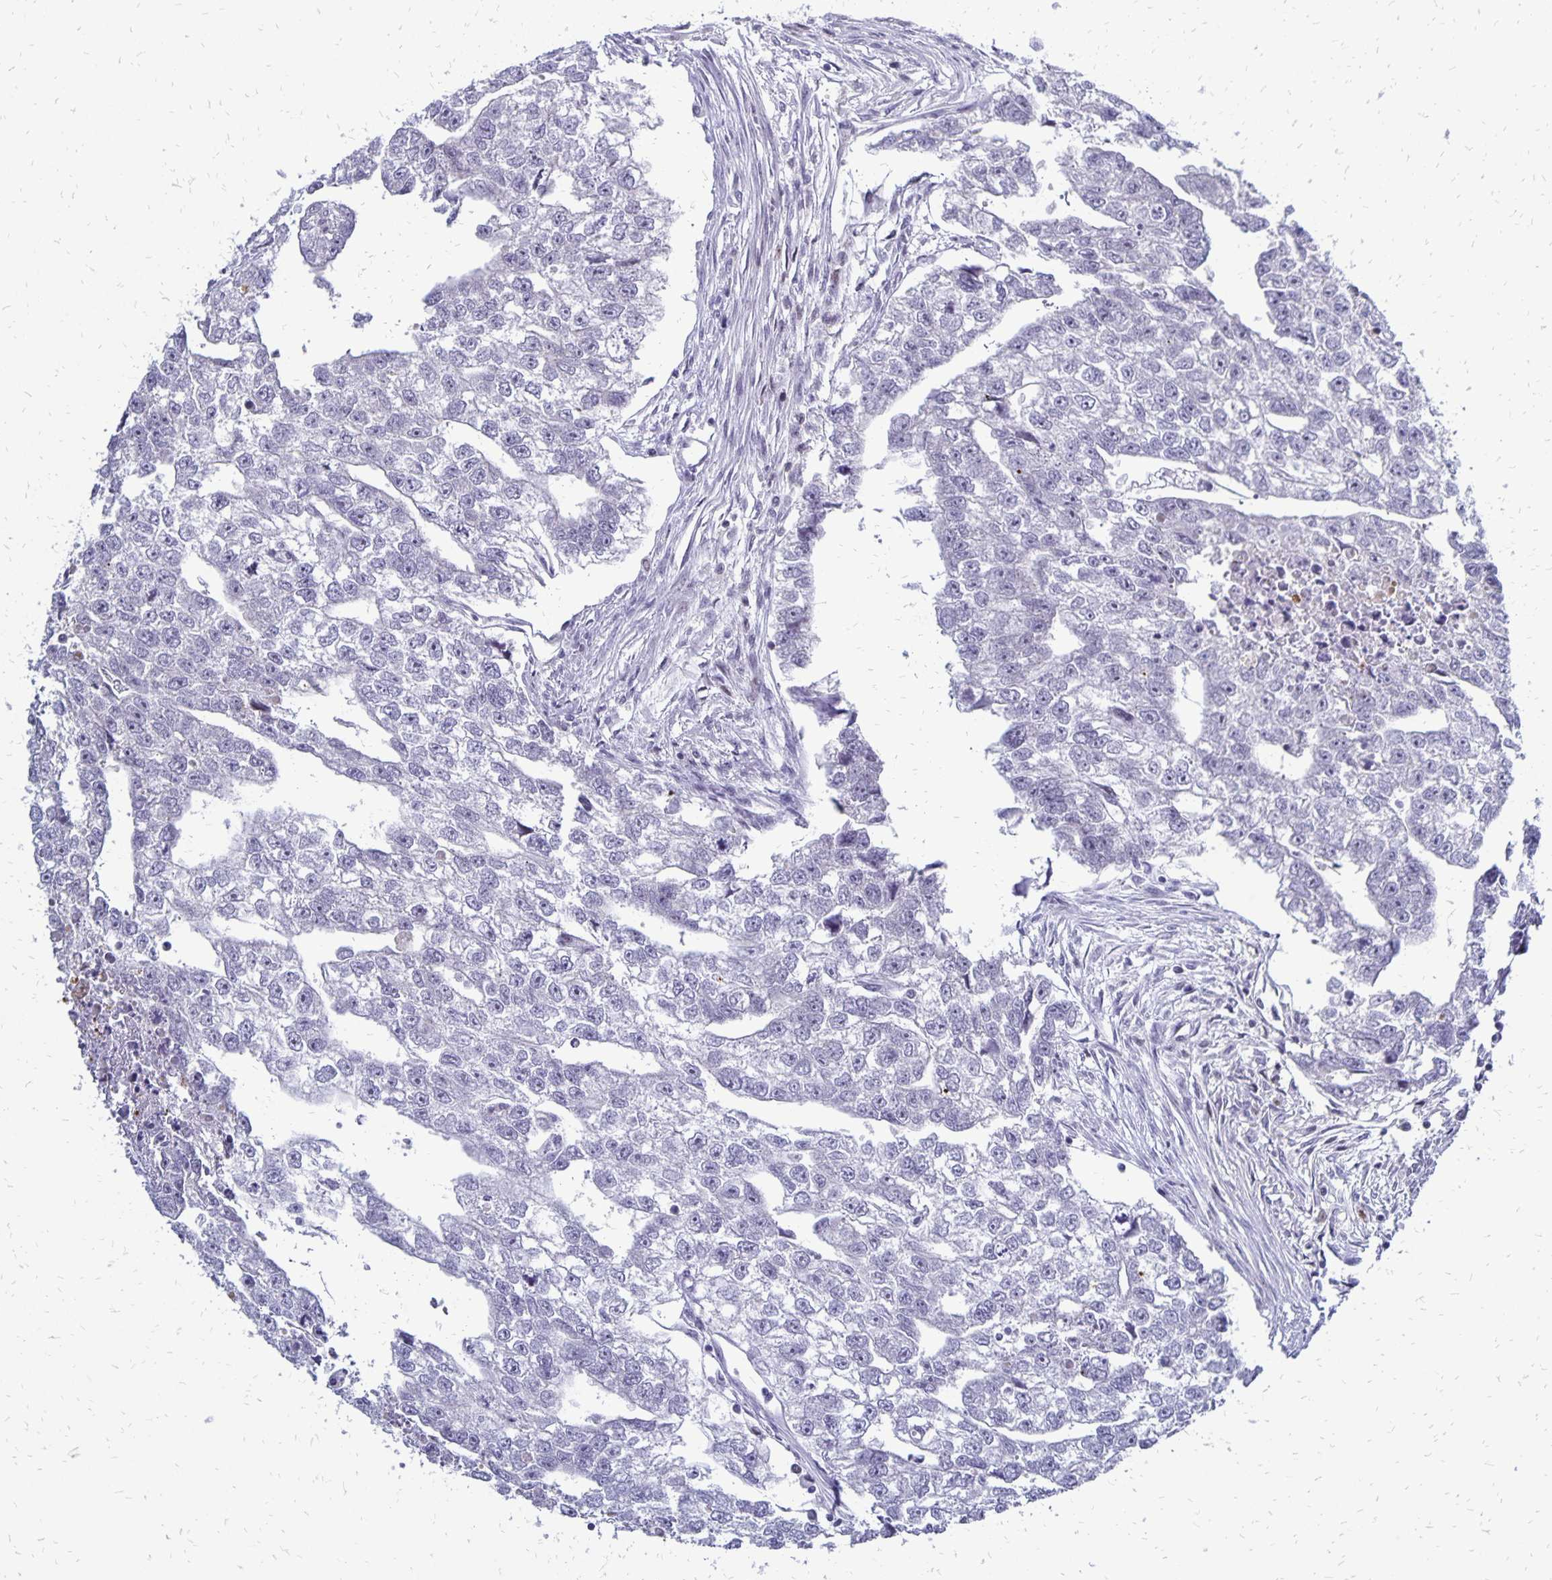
{"staining": {"intensity": "negative", "quantity": "none", "location": "none"}, "tissue": "testis cancer", "cell_type": "Tumor cells", "image_type": "cancer", "snomed": [{"axis": "morphology", "description": "Carcinoma, Embryonal, NOS"}, {"axis": "morphology", "description": "Teratoma, malignant, NOS"}, {"axis": "topography", "description": "Testis"}], "caption": "Protein analysis of testis cancer (embryonal carcinoma) demonstrates no significant expression in tumor cells. The staining is performed using DAB (3,3'-diaminobenzidine) brown chromogen with nuclei counter-stained in using hematoxylin.", "gene": "DCK", "patient": {"sex": "male", "age": 44}}